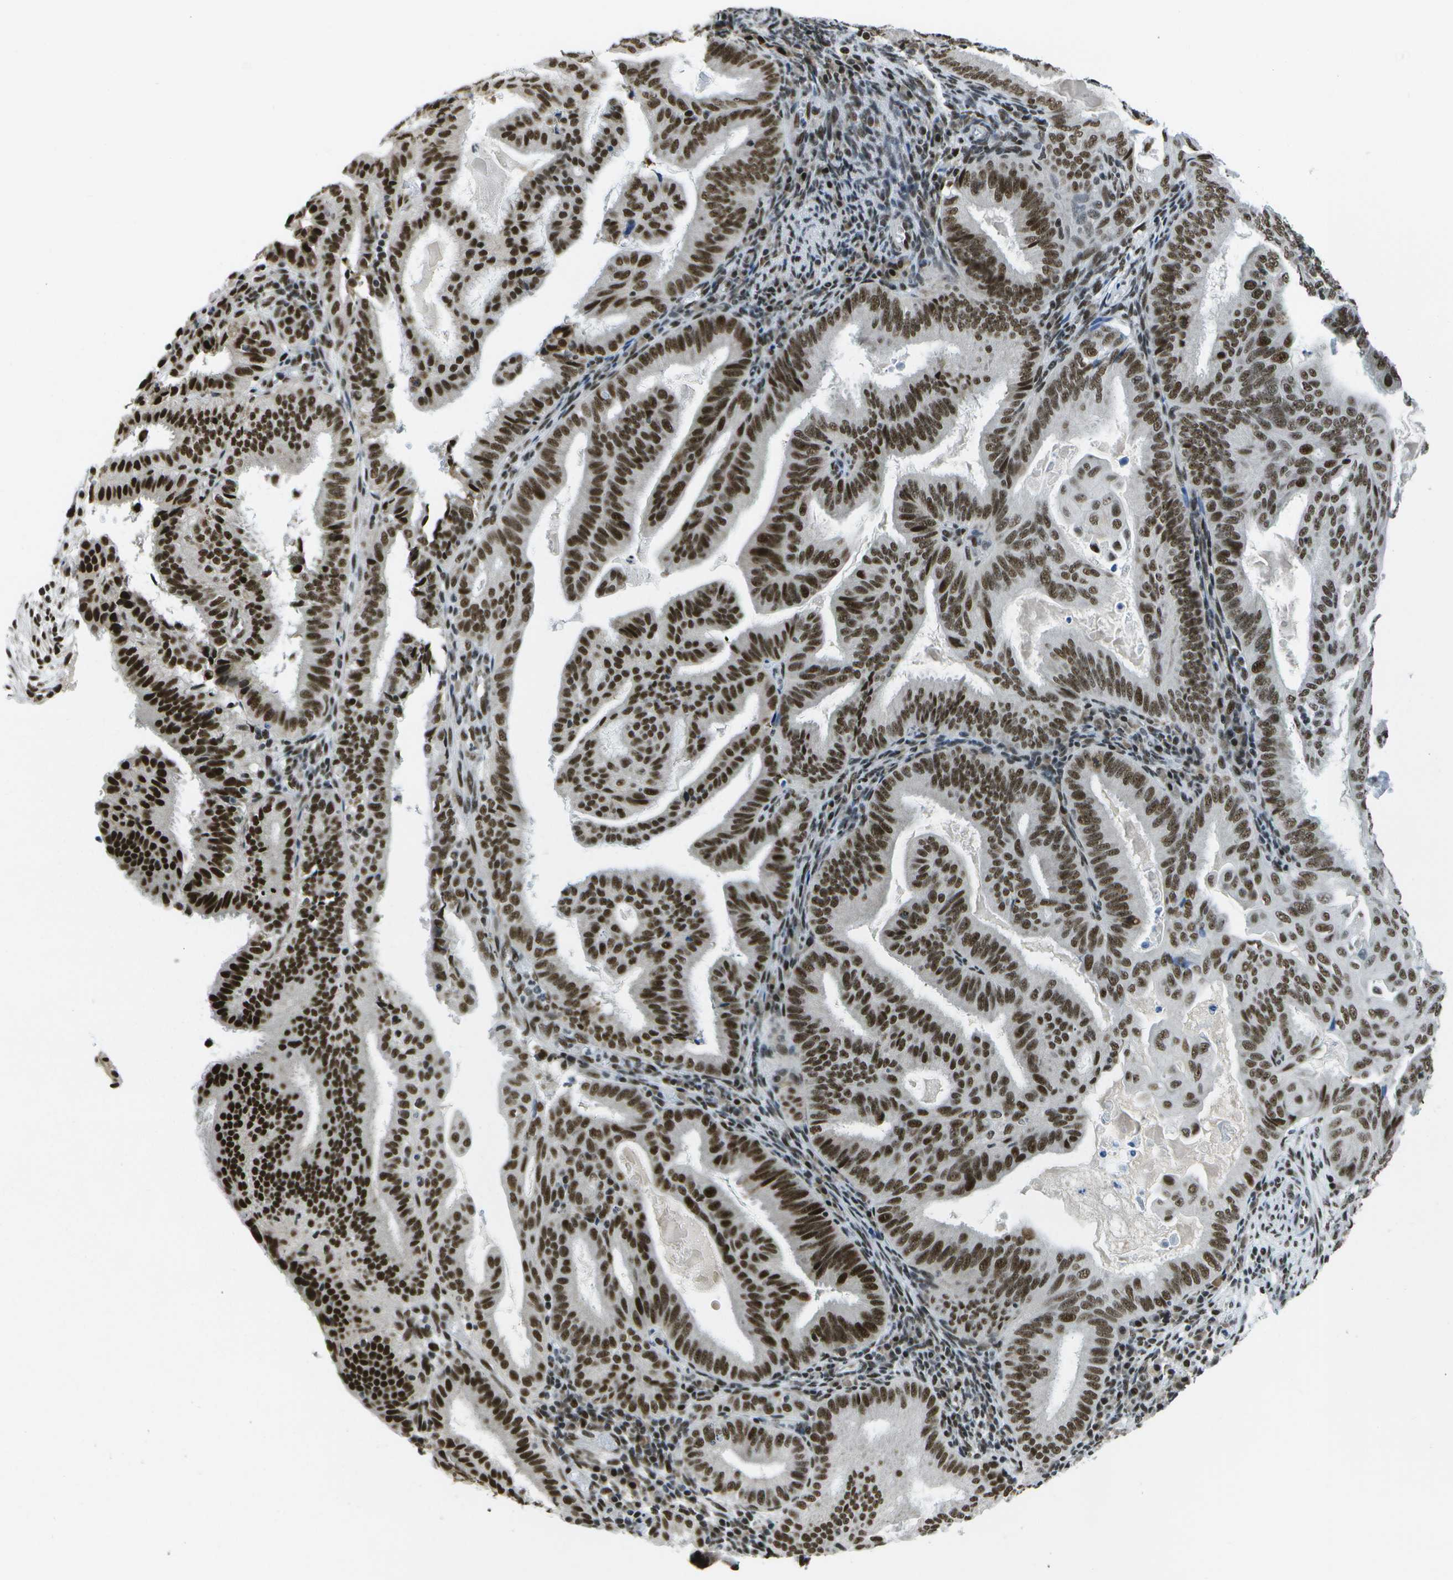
{"staining": {"intensity": "strong", "quantity": ">75%", "location": "nuclear"}, "tissue": "endometrial cancer", "cell_type": "Tumor cells", "image_type": "cancer", "snomed": [{"axis": "morphology", "description": "Adenocarcinoma, NOS"}, {"axis": "topography", "description": "Endometrium"}], "caption": "There is high levels of strong nuclear positivity in tumor cells of endometrial cancer, as demonstrated by immunohistochemical staining (brown color).", "gene": "NSRP1", "patient": {"sex": "female", "age": 58}}